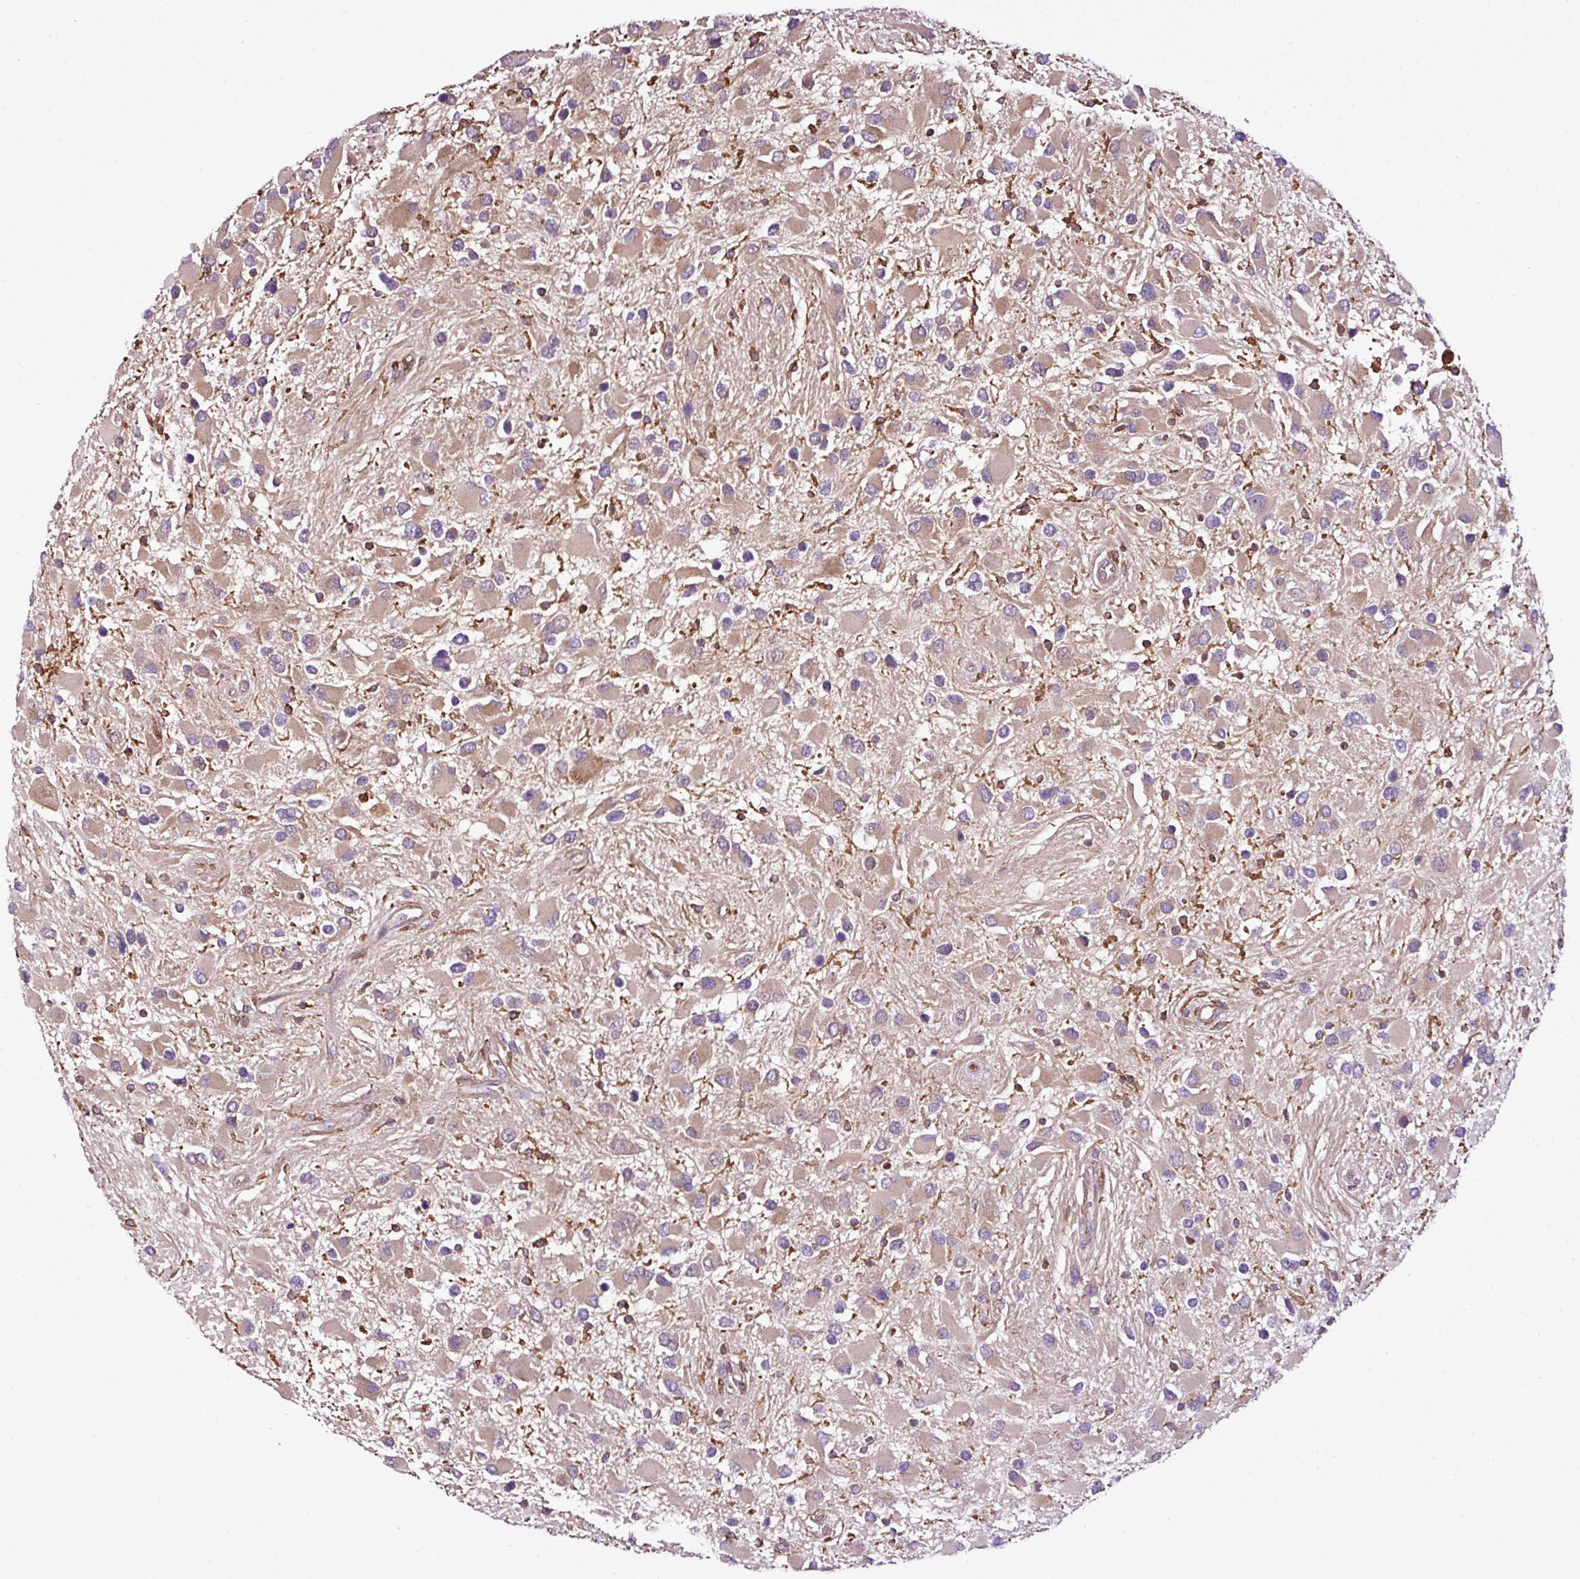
{"staining": {"intensity": "weak", "quantity": ">75%", "location": "cytoplasmic/membranous"}, "tissue": "glioma", "cell_type": "Tumor cells", "image_type": "cancer", "snomed": [{"axis": "morphology", "description": "Glioma, malignant, High grade"}, {"axis": "topography", "description": "Brain"}], "caption": "Protein expression analysis of glioma displays weak cytoplasmic/membranous staining in approximately >75% of tumor cells.", "gene": "PGAP6", "patient": {"sex": "male", "age": 53}}